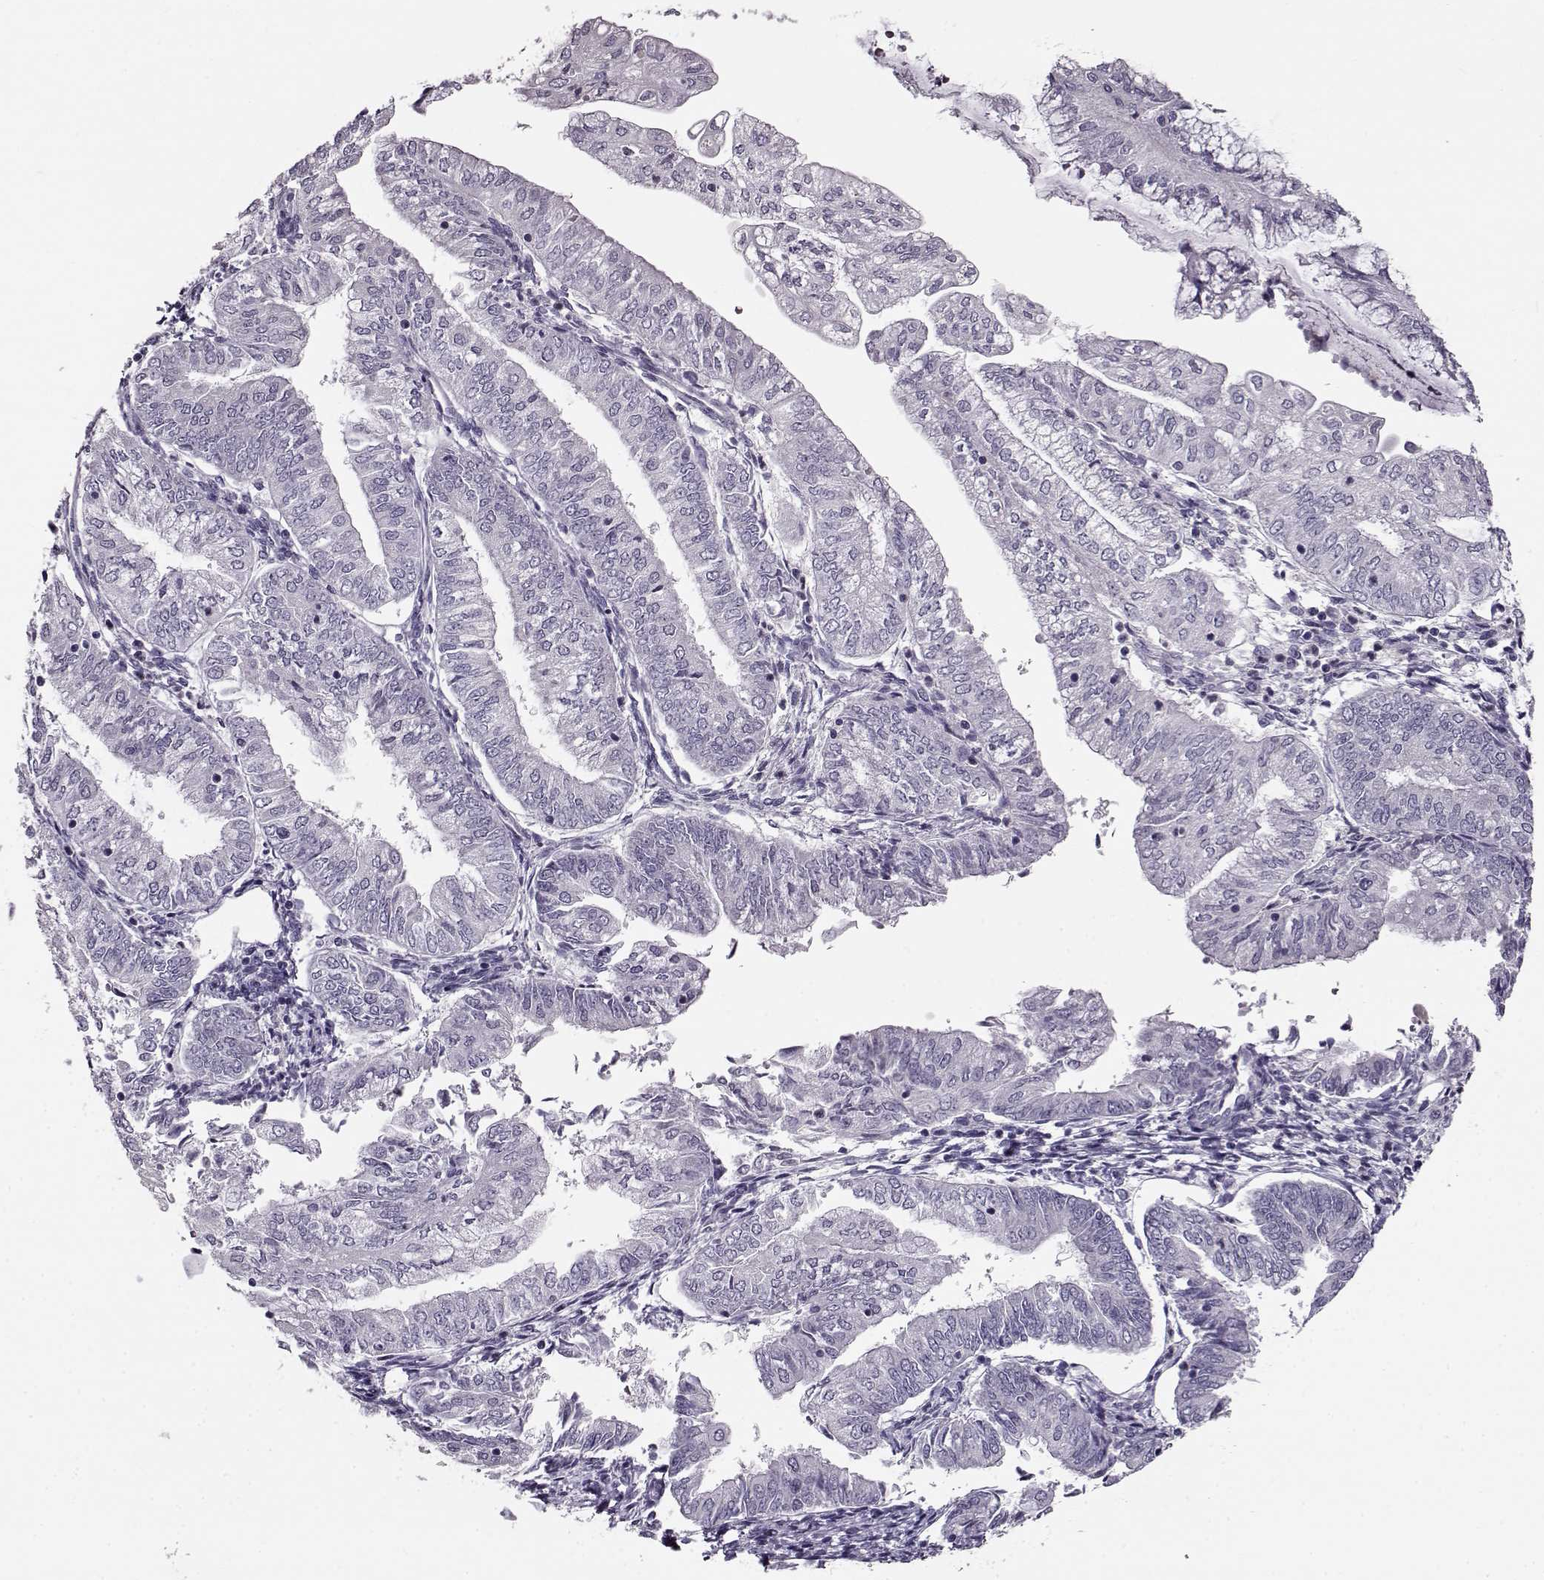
{"staining": {"intensity": "negative", "quantity": "none", "location": "none"}, "tissue": "endometrial cancer", "cell_type": "Tumor cells", "image_type": "cancer", "snomed": [{"axis": "morphology", "description": "Adenocarcinoma, NOS"}, {"axis": "topography", "description": "Endometrium"}], "caption": "Photomicrograph shows no significant protein staining in tumor cells of endometrial cancer (adenocarcinoma). (Stains: DAB immunohistochemistry with hematoxylin counter stain, Microscopy: brightfield microscopy at high magnification).", "gene": "RP1L1", "patient": {"sex": "female", "age": 55}}